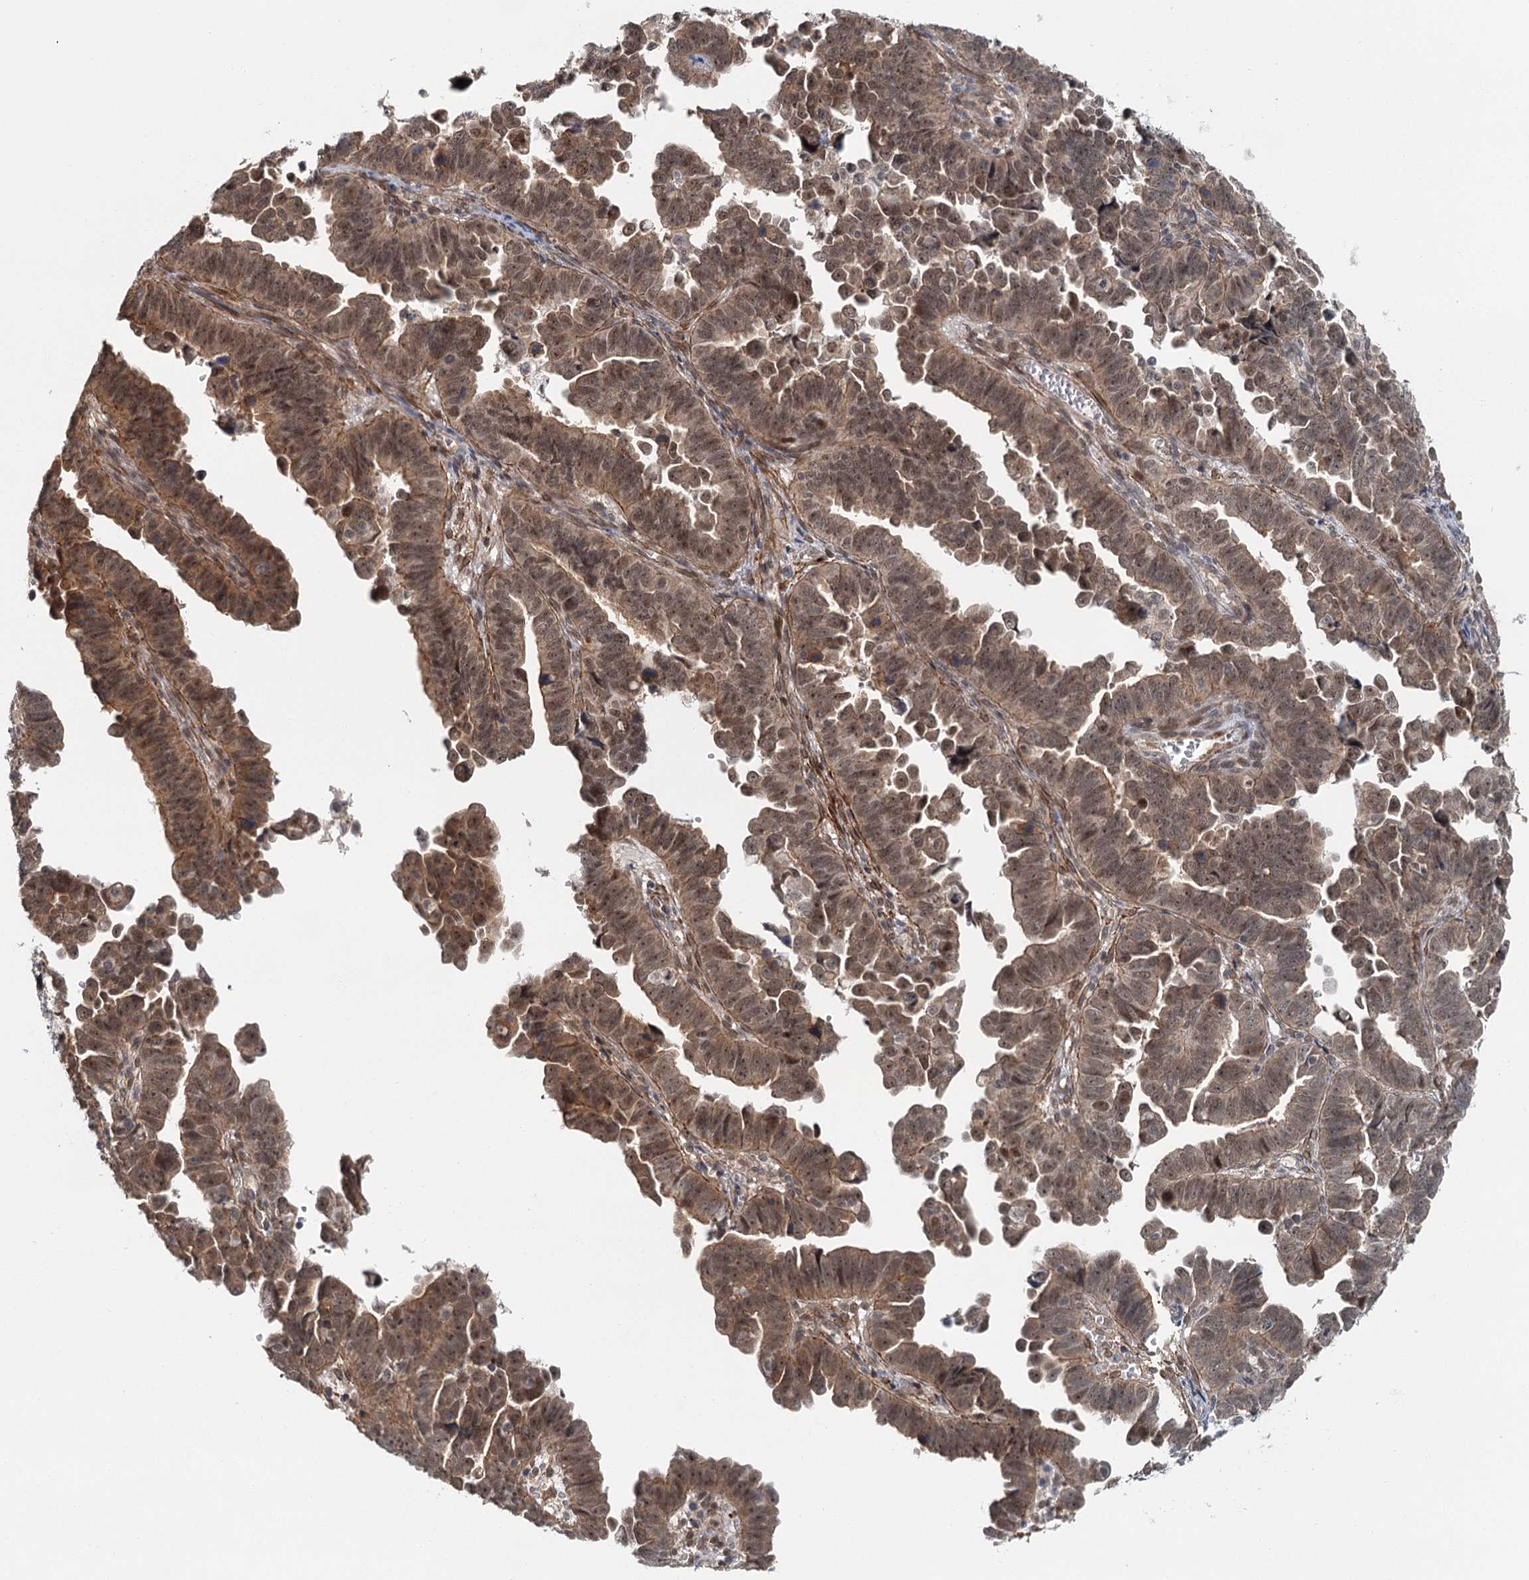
{"staining": {"intensity": "moderate", "quantity": ">75%", "location": "cytoplasmic/membranous,nuclear"}, "tissue": "endometrial cancer", "cell_type": "Tumor cells", "image_type": "cancer", "snomed": [{"axis": "morphology", "description": "Adenocarcinoma, NOS"}, {"axis": "topography", "description": "Endometrium"}], "caption": "This is a photomicrograph of immunohistochemistry staining of adenocarcinoma (endometrial), which shows moderate positivity in the cytoplasmic/membranous and nuclear of tumor cells.", "gene": "TAS2R42", "patient": {"sex": "female", "age": 75}}